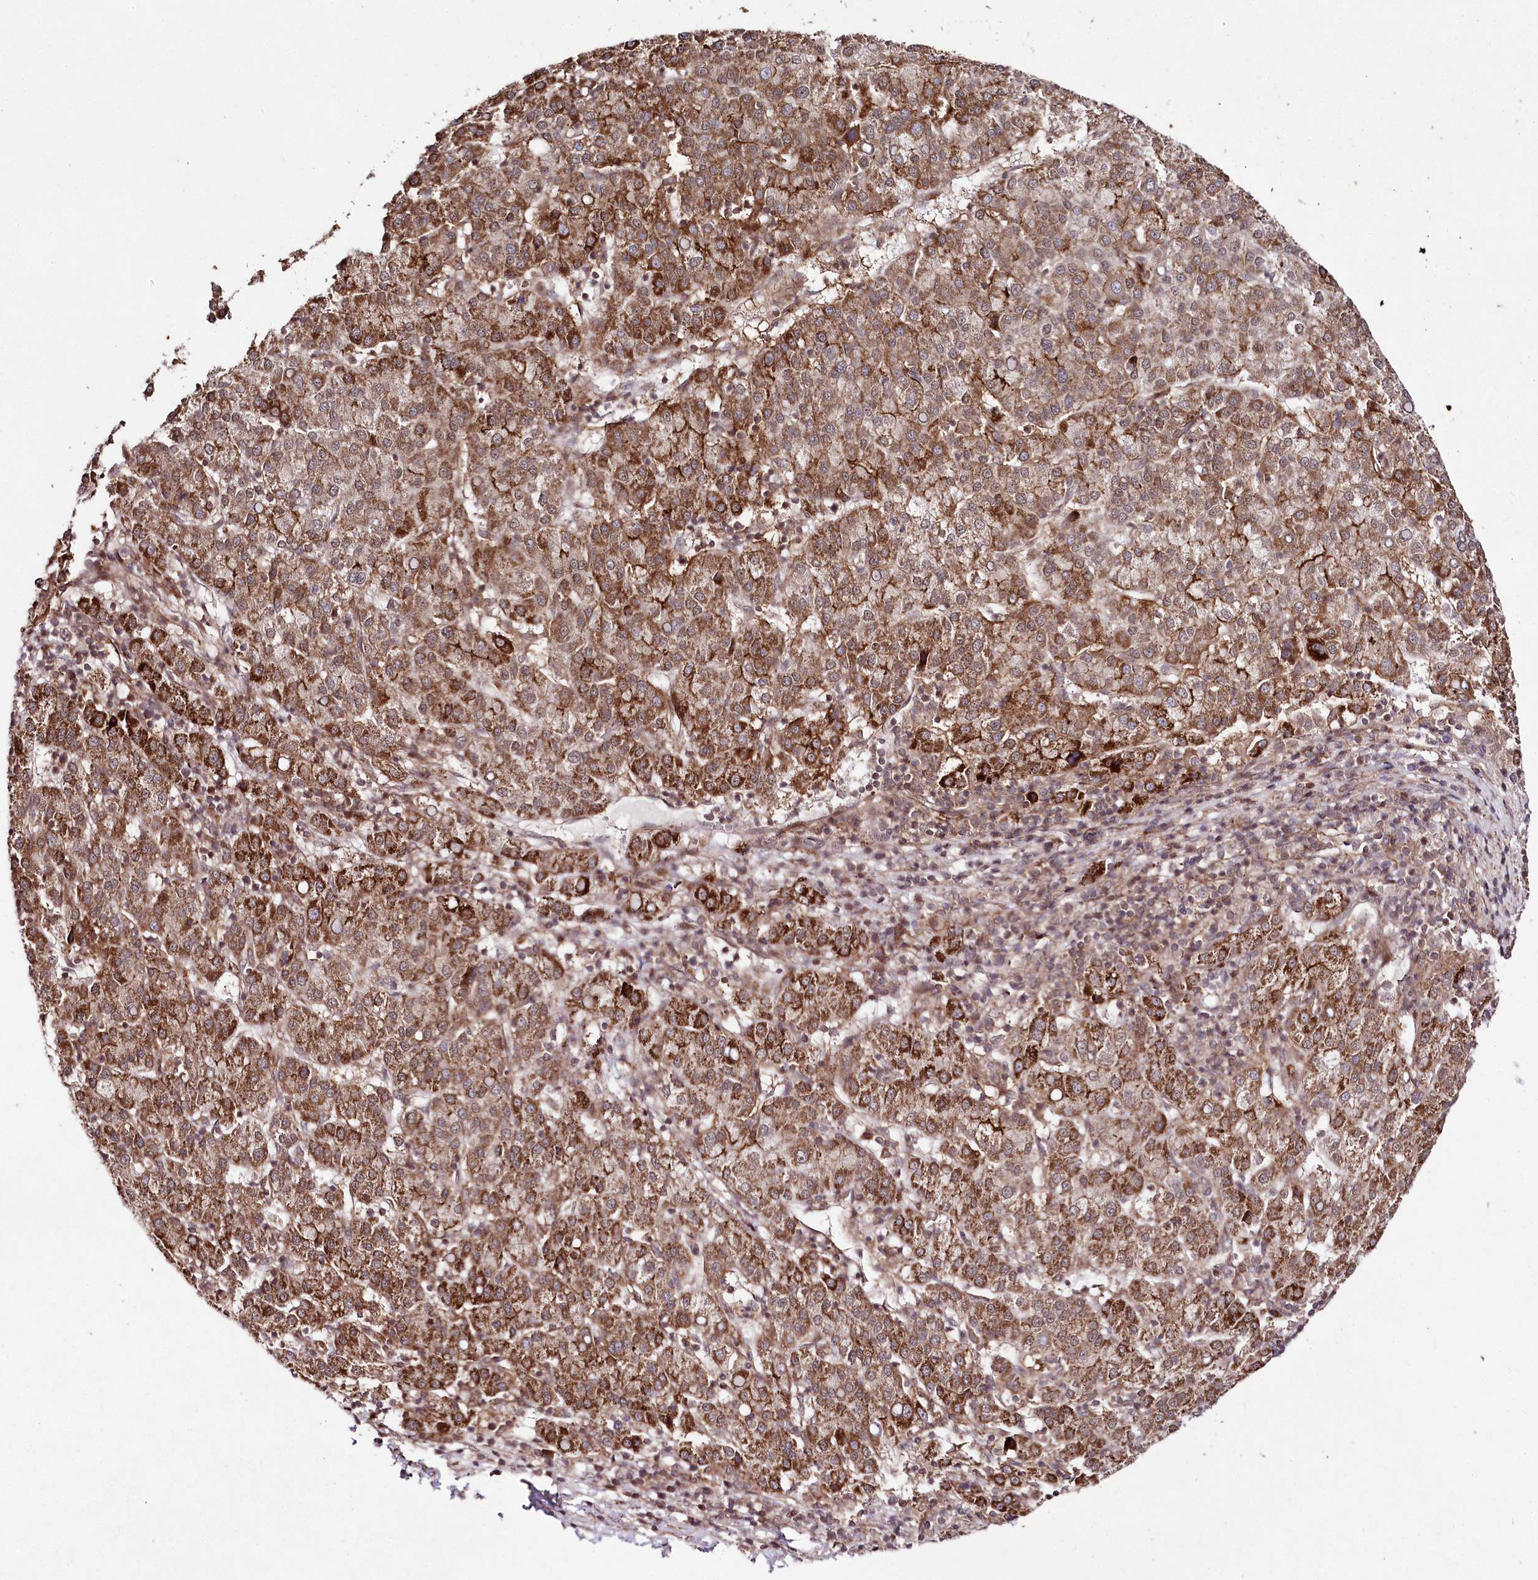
{"staining": {"intensity": "strong", "quantity": ">75%", "location": "cytoplasmic/membranous"}, "tissue": "liver cancer", "cell_type": "Tumor cells", "image_type": "cancer", "snomed": [{"axis": "morphology", "description": "Carcinoma, Hepatocellular, NOS"}, {"axis": "topography", "description": "Liver"}], "caption": "Tumor cells display strong cytoplasmic/membranous positivity in approximately >75% of cells in hepatocellular carcinoma (liver).", "gene": "PHLDB1", "patient": {"sex": "female", "age": 58}}